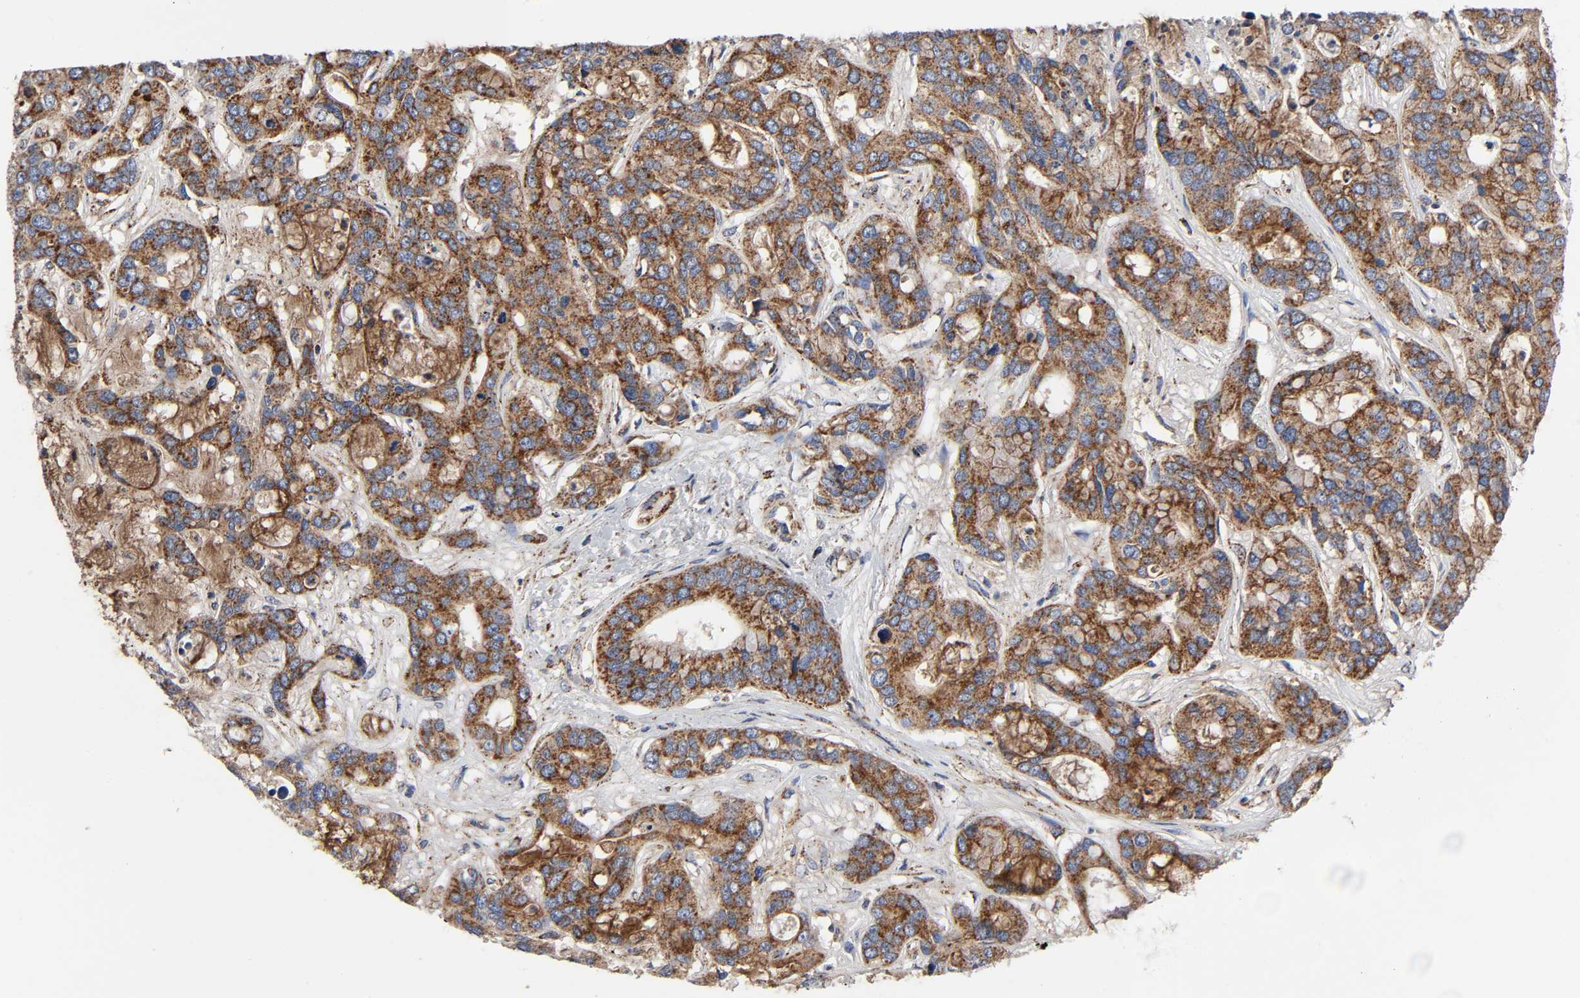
{"staining": {"intensity": "strong", "quantity": ">75%", "location": "cytoplasmic/membranous"}, "tissue": "liver cancer", "cell_type": "Tumor cells", "image_type": "cancer", "snomed": [{"axis": "morphology", "description": "Cholangiocarcinoma"}, {"axis": "topography", "description": "Liver"}], "caption": "This is a histology image of IHC staining of liver cholangiocarcinoma, which shows strong positivity in the cytoplasmic/membranous of tumor cells.", "gene": "AOPEP", "patient": {"sex": "female", "age": 65}}